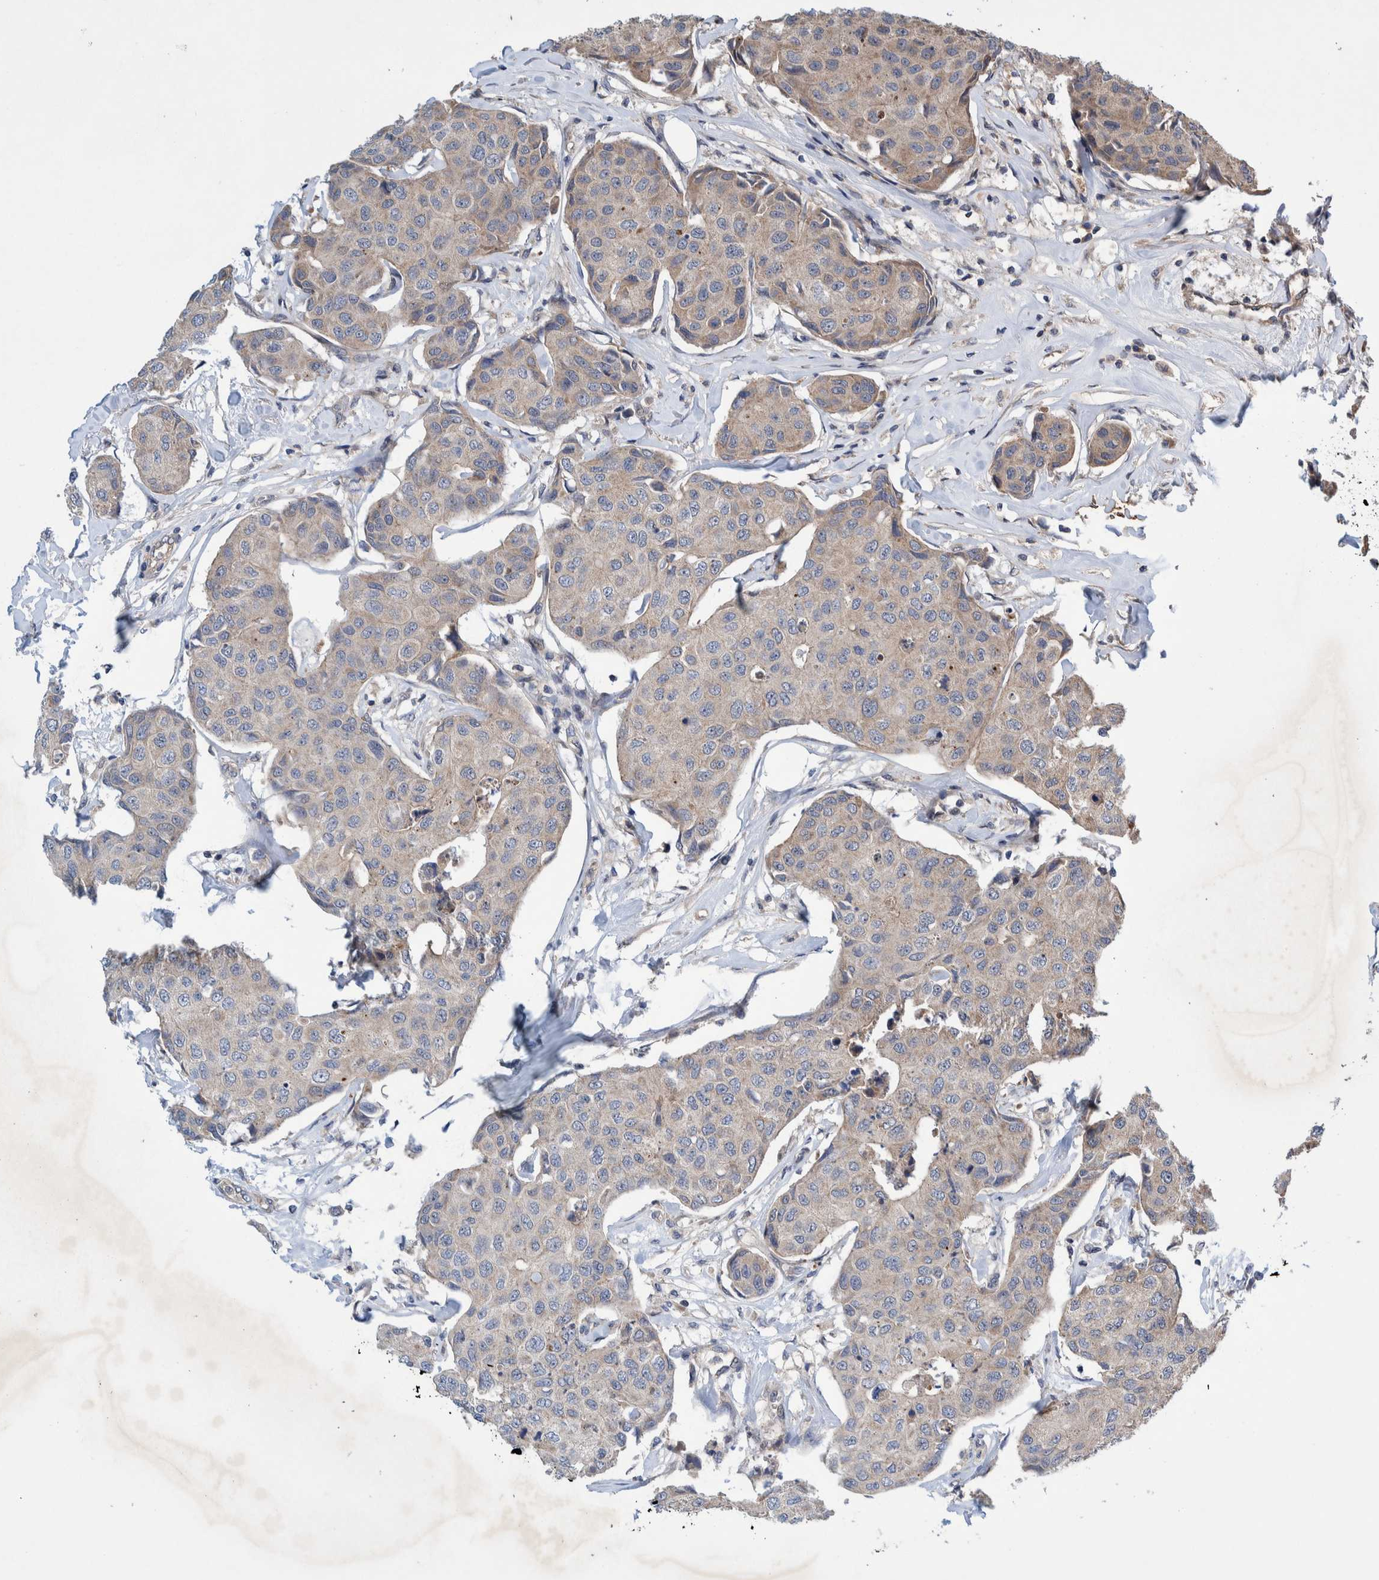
{"staining": {"intensity": "weak", "quantity": "<25%", "location": "cytoplasmic/membranous"}, "tissue": "breast cancer", "cell_type": "Tumor cells", "image_type": "cancer", "snomed": [{"axis": "morphology", "description": "Duct carcinoma"}, {"axis": "topography", "description": "Breast"}], "caption": "The photomicrograph reveals no staining of tumor cells in breast cancer.", "gene": "PIK3R6", "patient": {"sex": "female", "age": 80}}